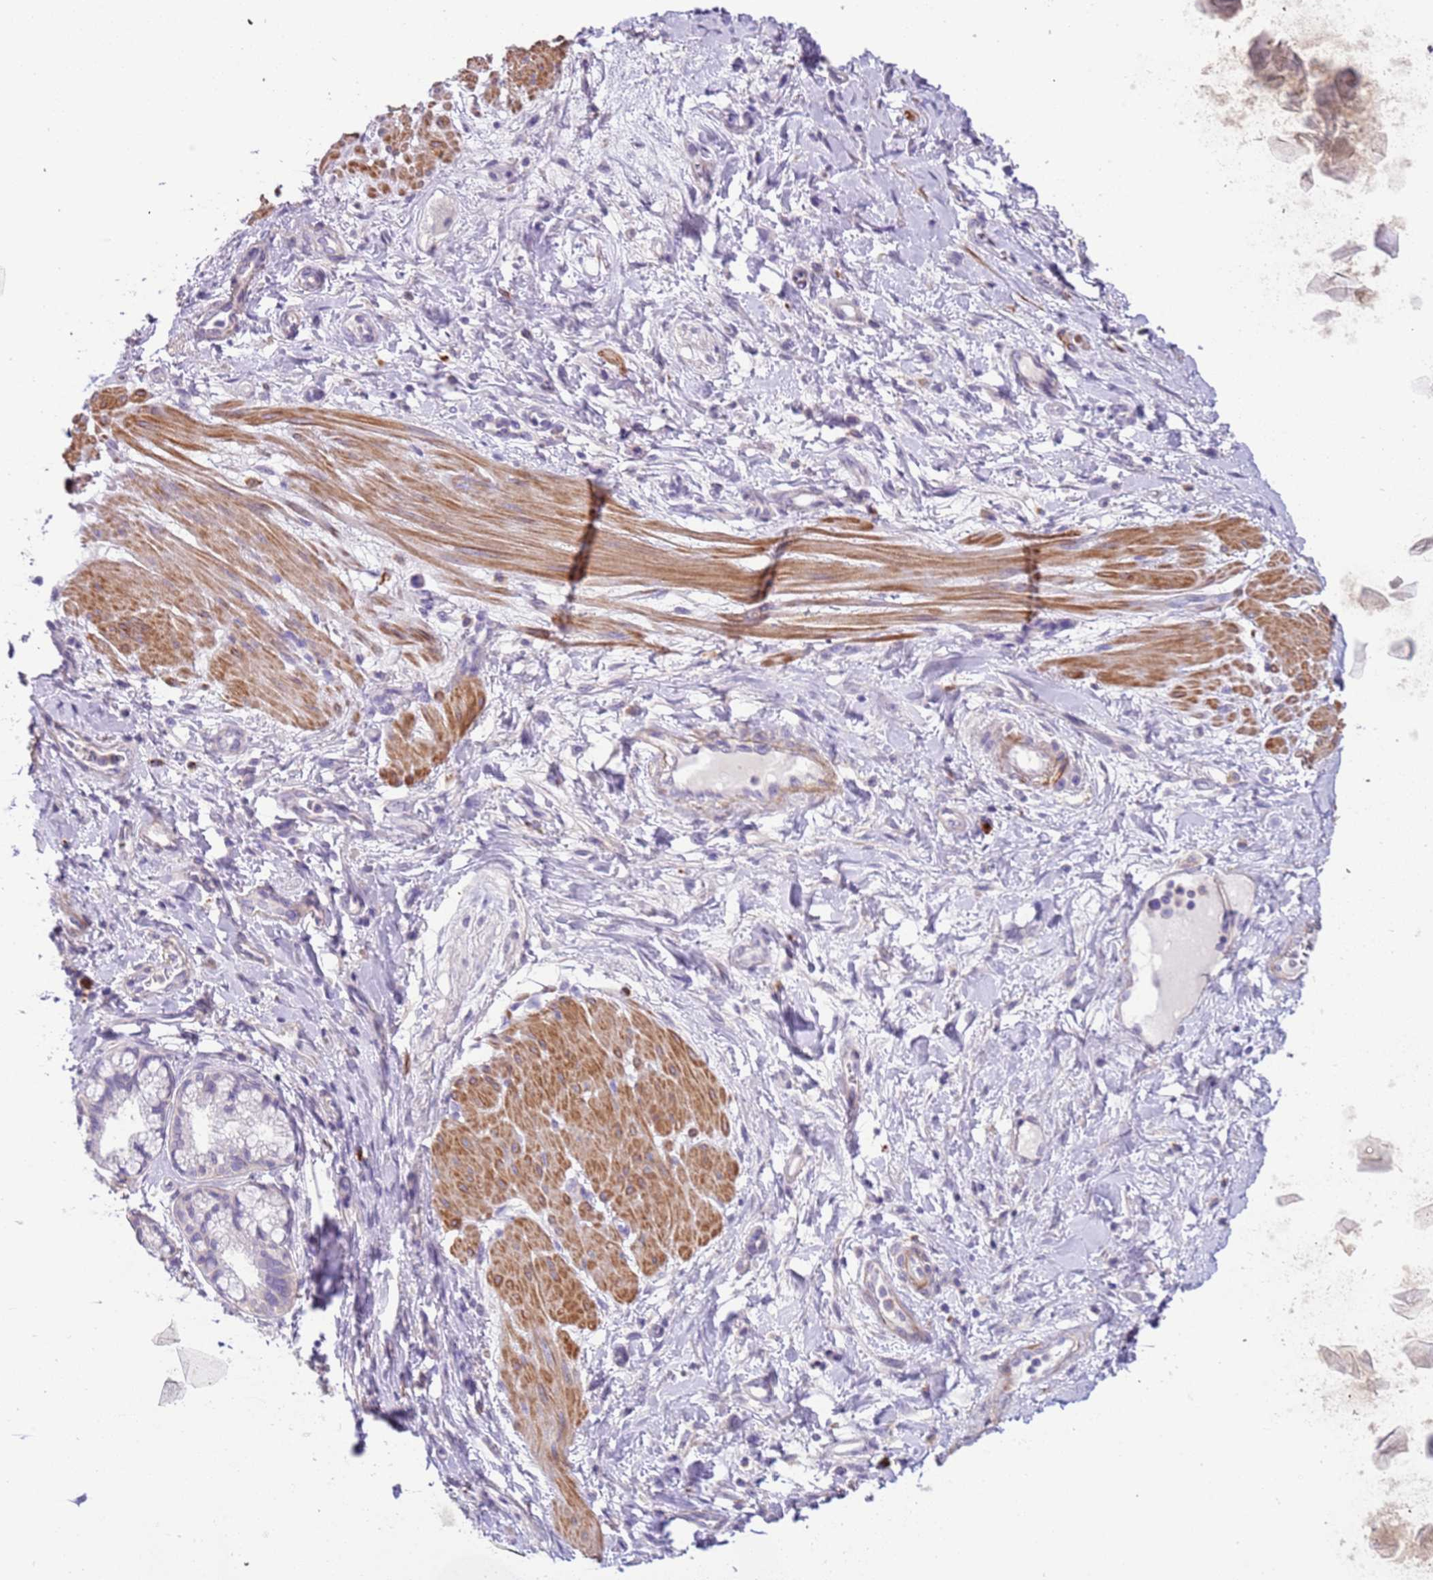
{"staining": {"intensity": "negative", "quantity": "none", "location": "none"}, "tissue": "pancreatic cancer", "cell_type": "Tumor cells", "image_type": "cancer", "snomed": [{"axis": "morphology", "description": "Adenocarcinoma, NOS"}, {"axis": "topography", "description": "Pancreas"}], "caption": "IHC of human pancreatic adenocarcinoma displays no expression in tumor cells.", "gene": "PCGF2", "patient": {"sex": "male", "age": 72}}